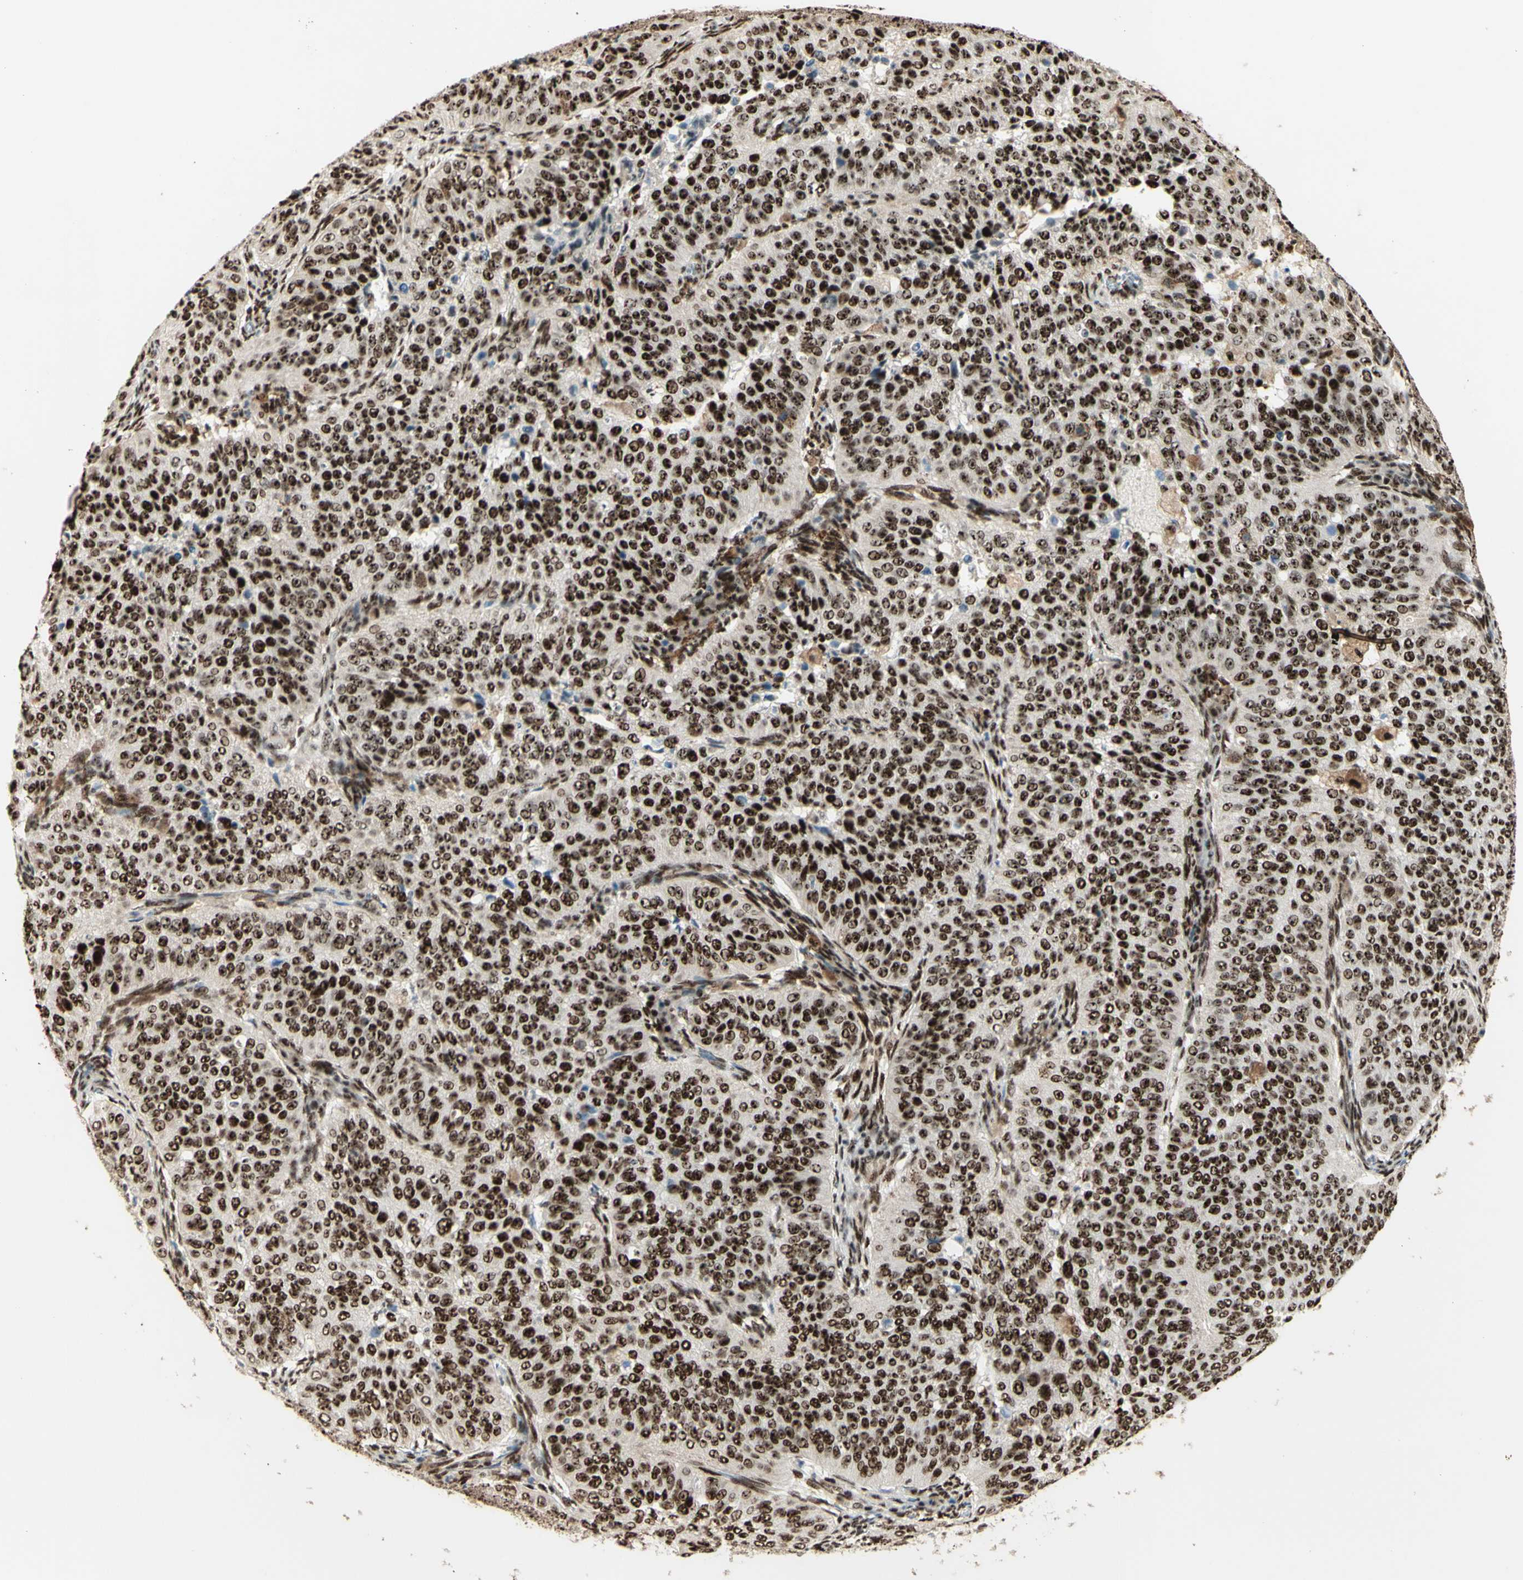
{"staining": {"intensity": "strong", "quantity": ">75%", "location": "nuclear"}, "tissue": "cervical cancer", "cell_type": "Tumor cells", "image_type": "cancer", "snomed": [{"axis": "morphology", "description": "Normal tissue, NOS"}, {"axis": "morphology", "description": "Squamous cell carcinoma, NOS"}, {"axis": "topography", "description": "Cervix"}], "caption": "This micrograph exhibits IHC staining of human cervical cancer, with high strong nuclear positivity in approximately >75% of tumor cells.", "gene": "DHX9", "patient": {"sex": "female", "age": 39}}